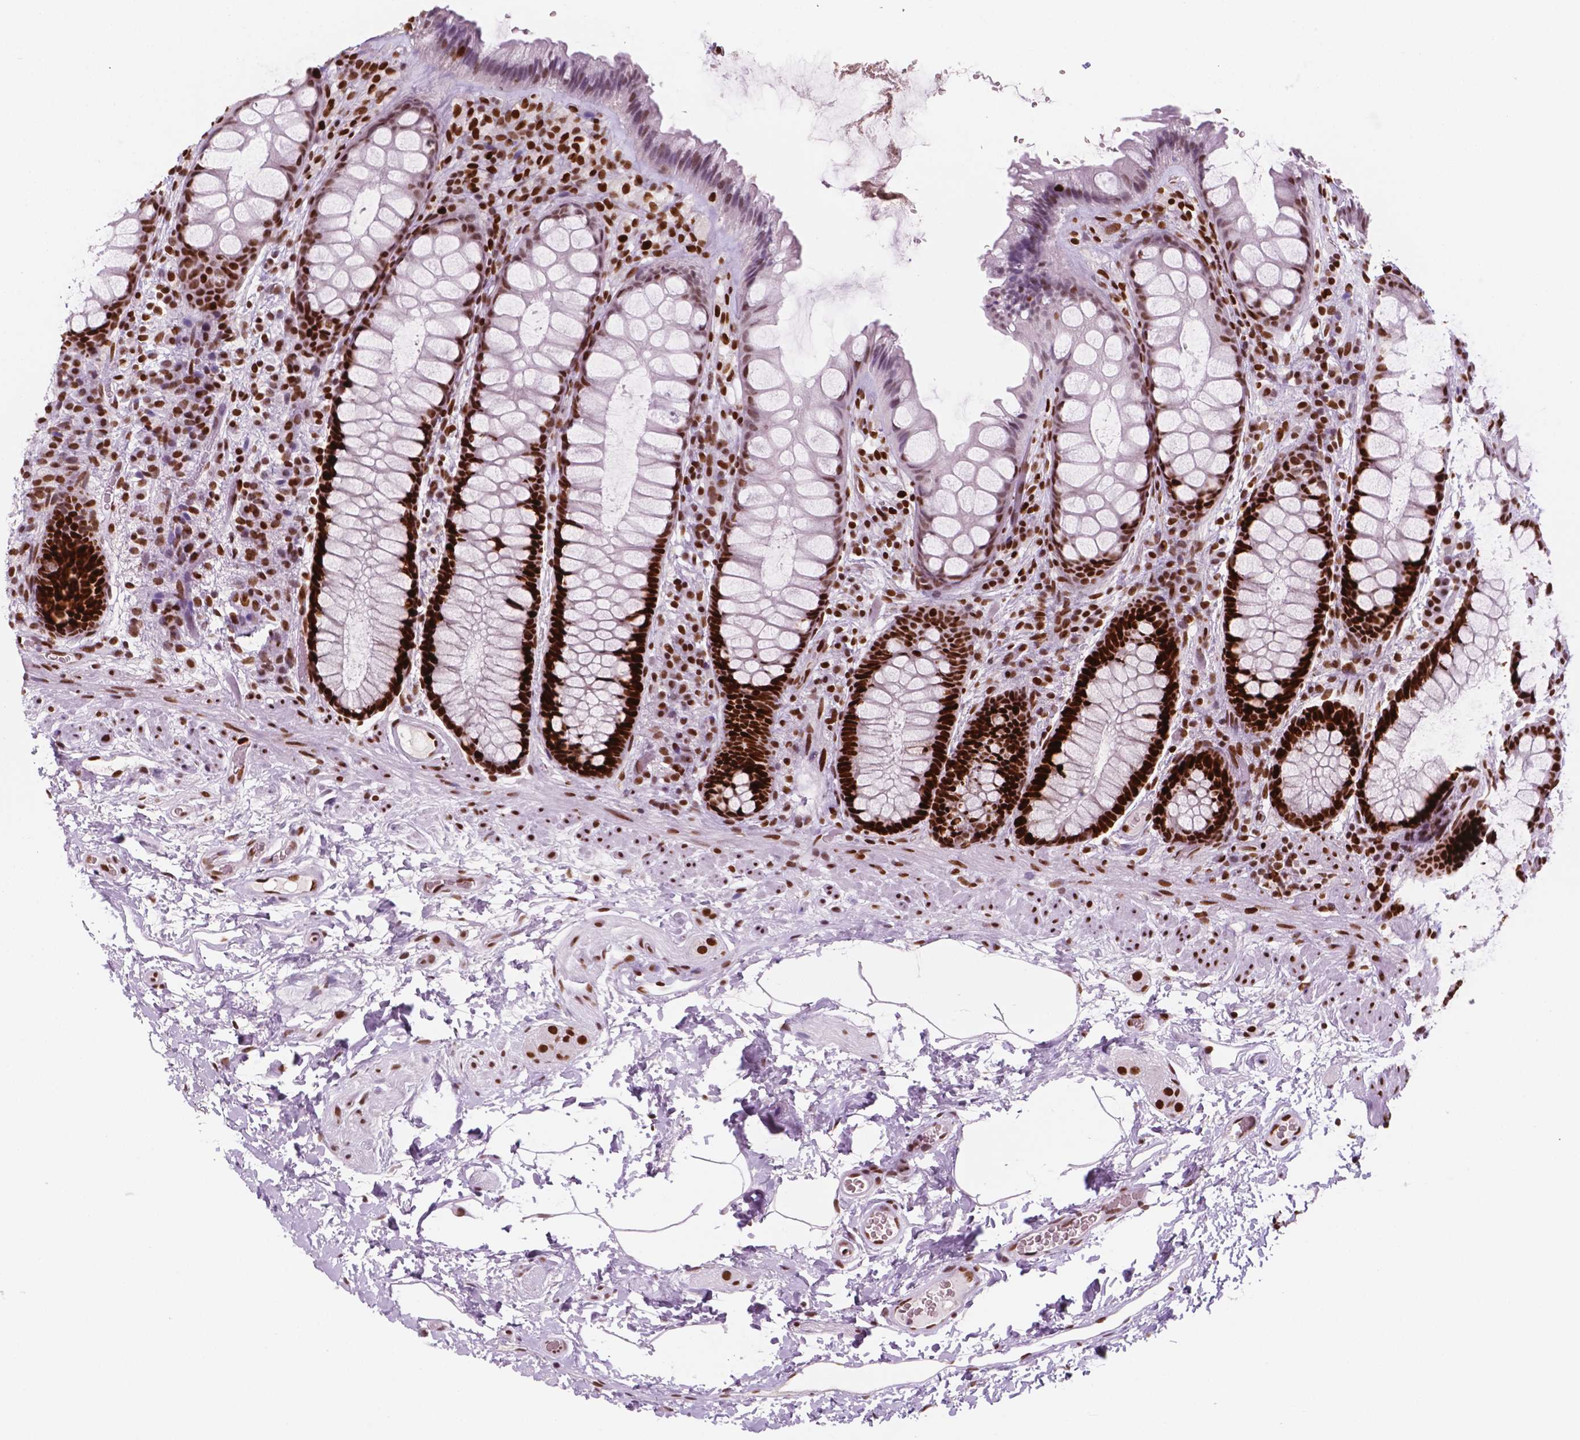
{"staining": {"intensity": "strong", "quantity": ">75%", "location": "nuclear"}, "tissue": "rectum", "cell_type": "Glandular cells", "image_type": "normal", "snomed": [{"axis": "morphology", "description": "Normal tissue, NOS"}, {"axis": "topography", "description": "Rectum"}], "caption": "IHC histopathology image of normal human rectum stained for a protein (brown), which demonstrates high levels of strong nuclear expression in approximately >75% of glandular cells.", "gene": "MSH6", "patient": {"sex": "female", "age": 62}}